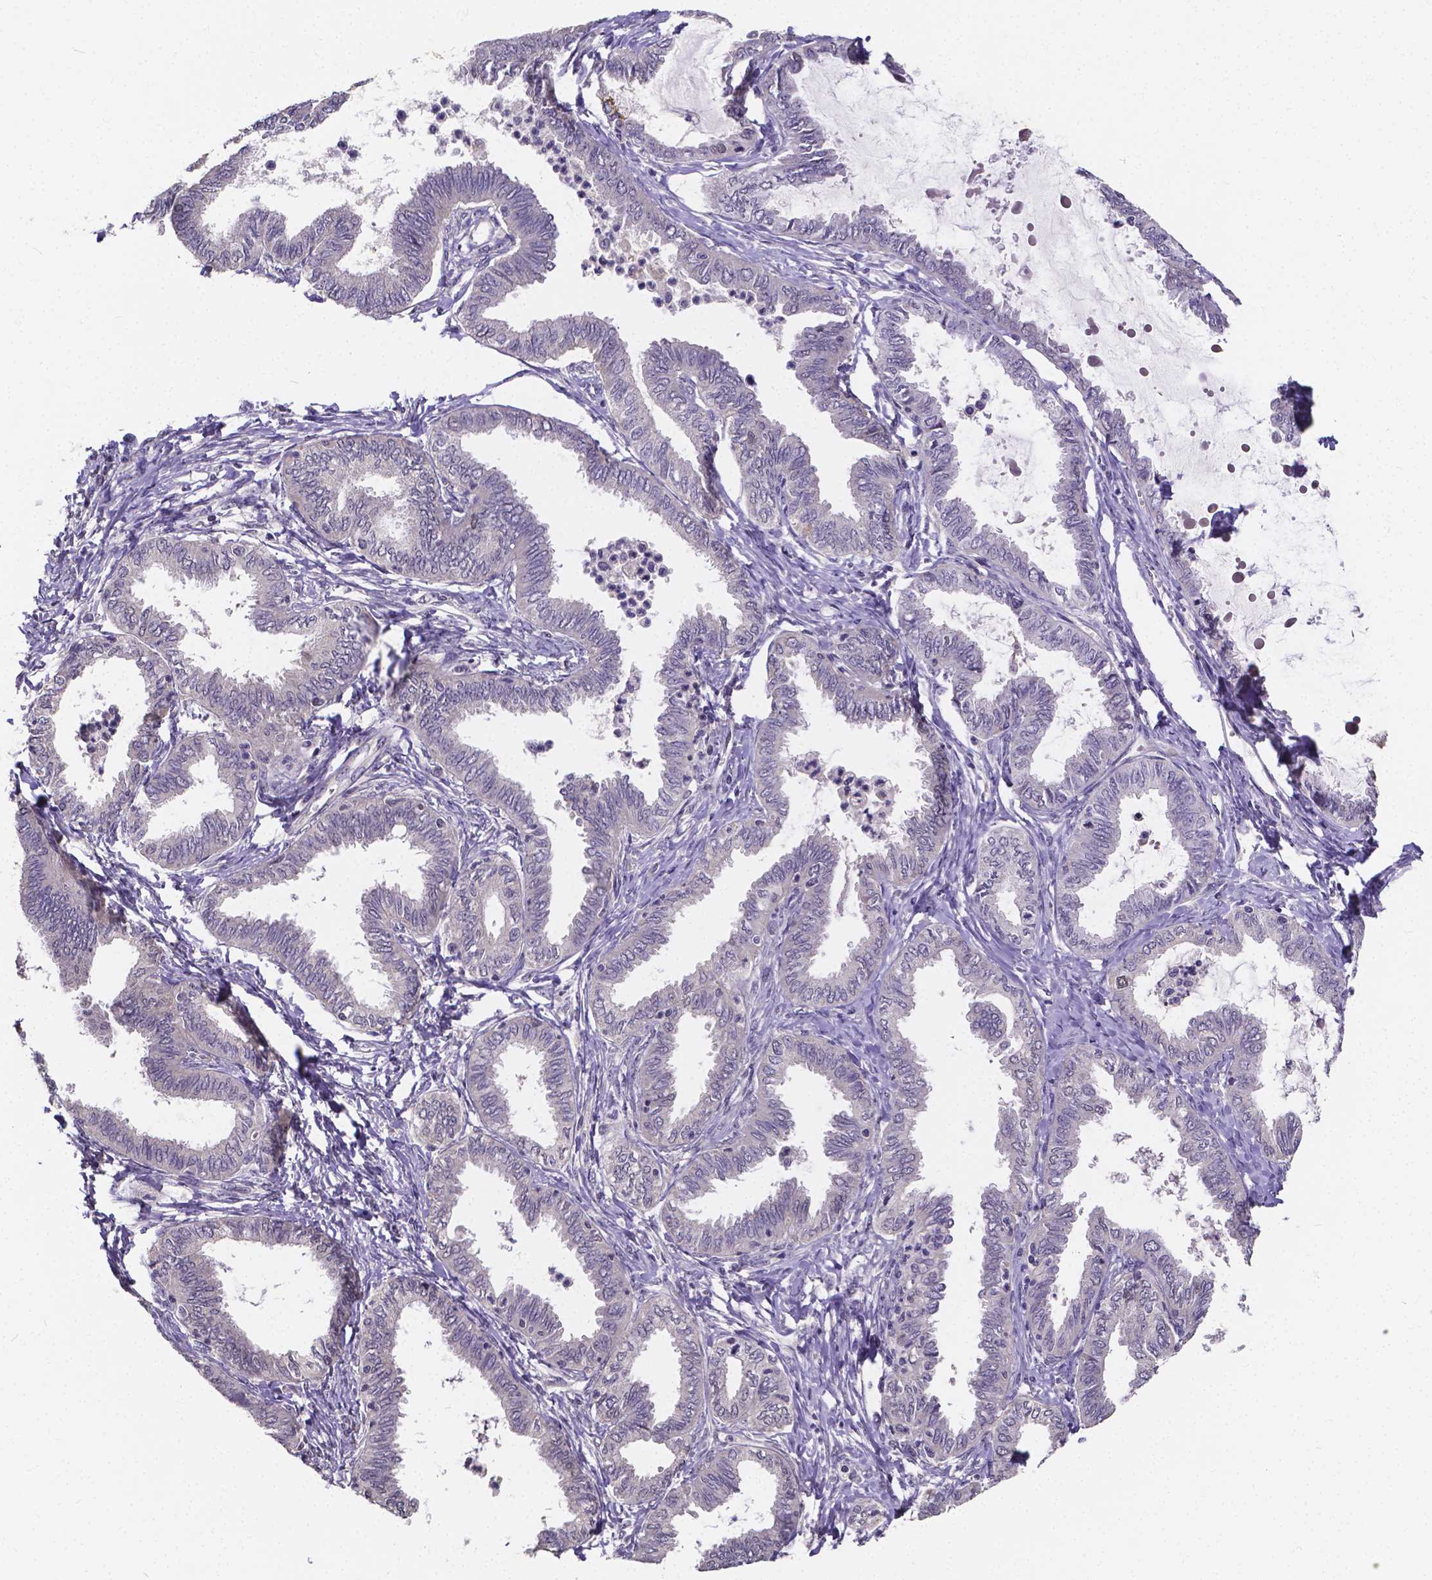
{"staining": {"intensity": "negative", "quantity": "none", "location": "none"}, "tissue": "ovarian cancer", "cell_type": "Tumor cells", "image_type": "cancer", "snomed": [{"axis": "morphology", "description": "Carcinoma, endometroid"}, {"axis": "topography", "description": "Ovary"}], "caption": "Immunohistochemistry histopathology image of human ovarian endometroid carcinoma stained for a protein (brown), which demonstrates no expression in tumor cells.", "gene": "CTNNA2", "patient": {"sex": "female", "age": 70}}